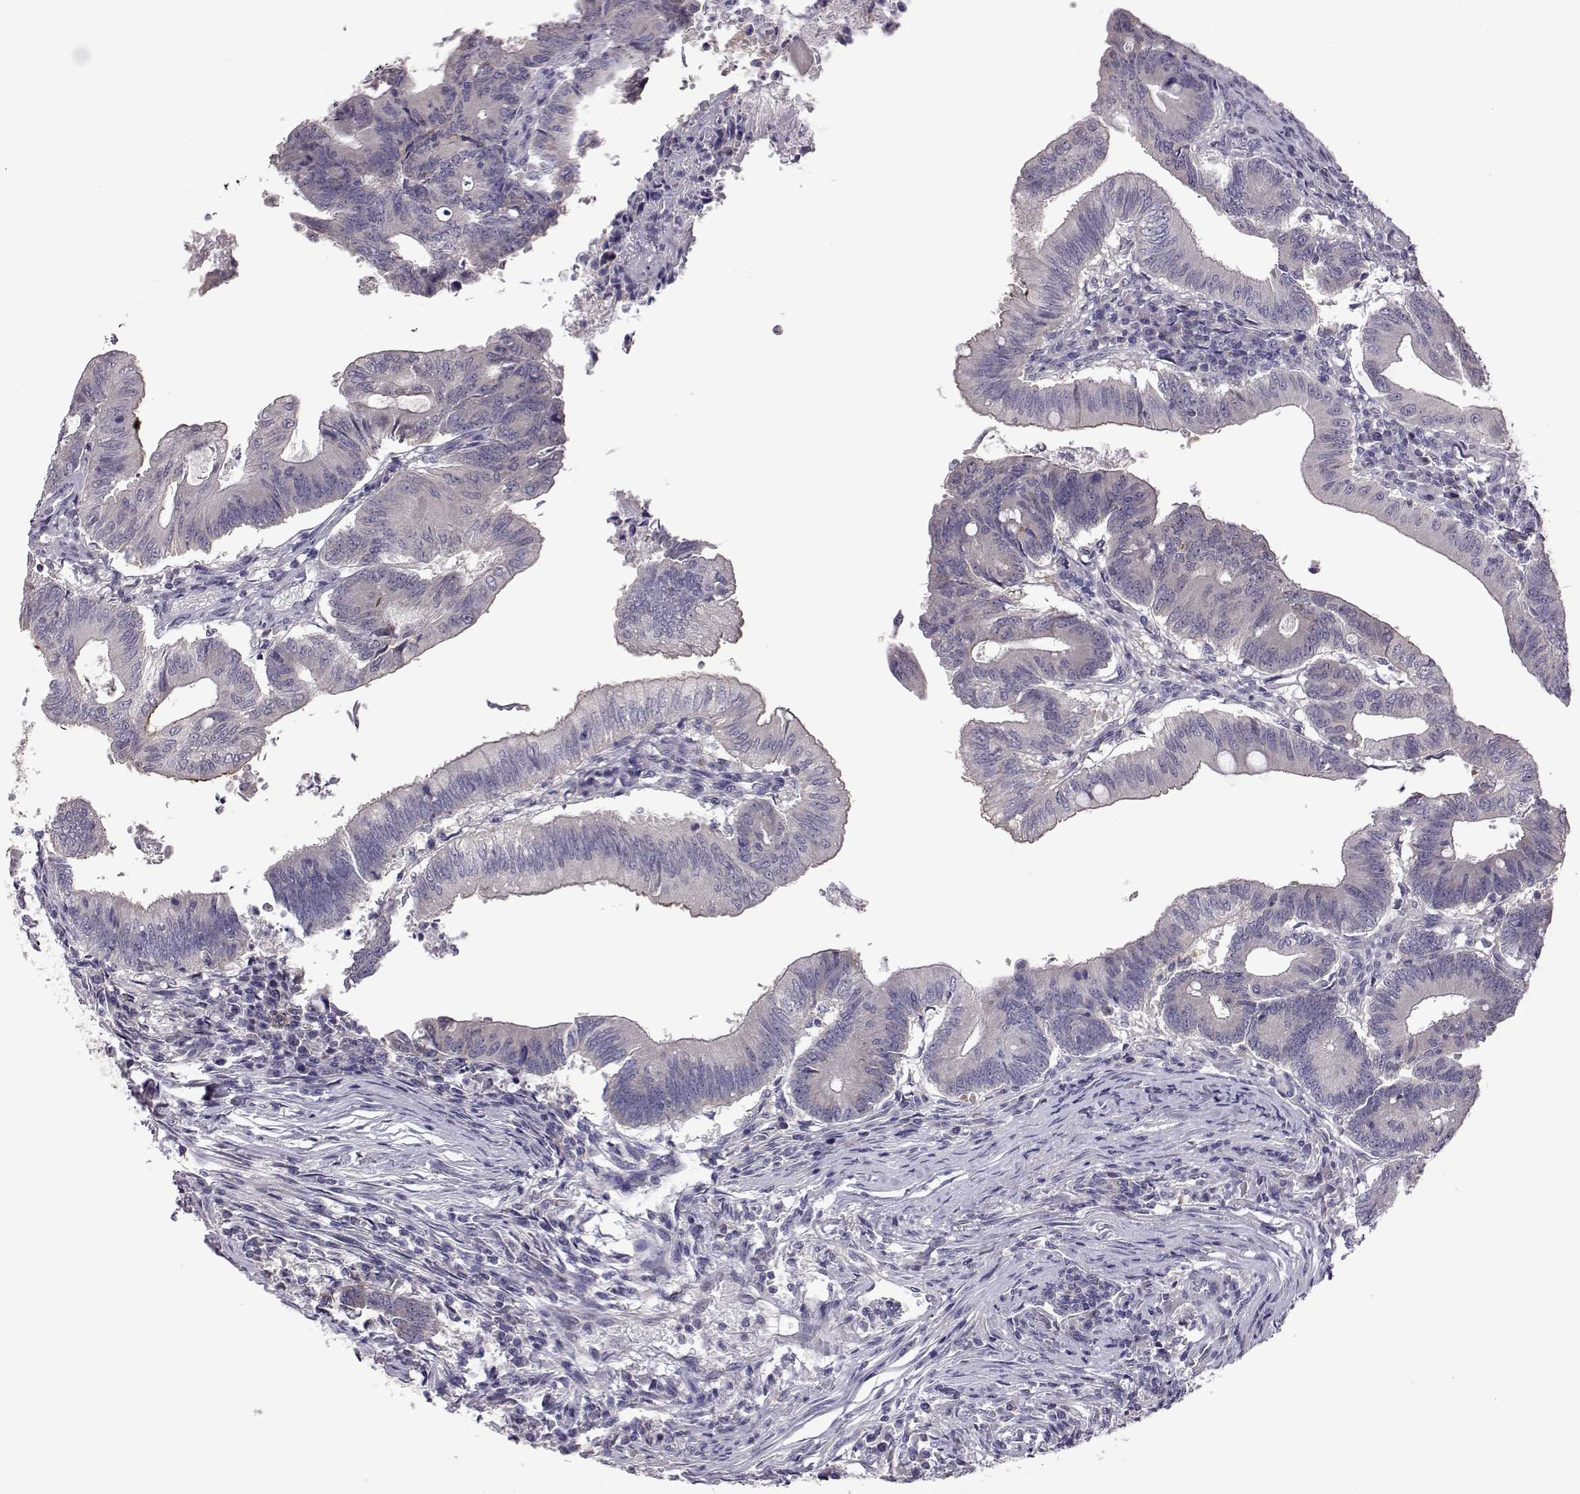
{"staining": {"intensity": "negative", "quantity": "none", "location": "none"}, "tissue": "colorectal cancer", "cell_type": "Tumor cells", "image_type": "cancer", "snomed": [{"axis": "morphology", "description": "Adenocarcinoma, NOS"}, {"axis": "topography", "description": "Colon"}], "caption": "Protein analysis of colorectal adenocarcinoma reveals no significant expression in tumor cells. The staining is performed using DAB brown chromogen with nuclei counter-stained in using hematoxylin.", "gene": "VGF", "patient": {"sex": "female", "age": 70}}